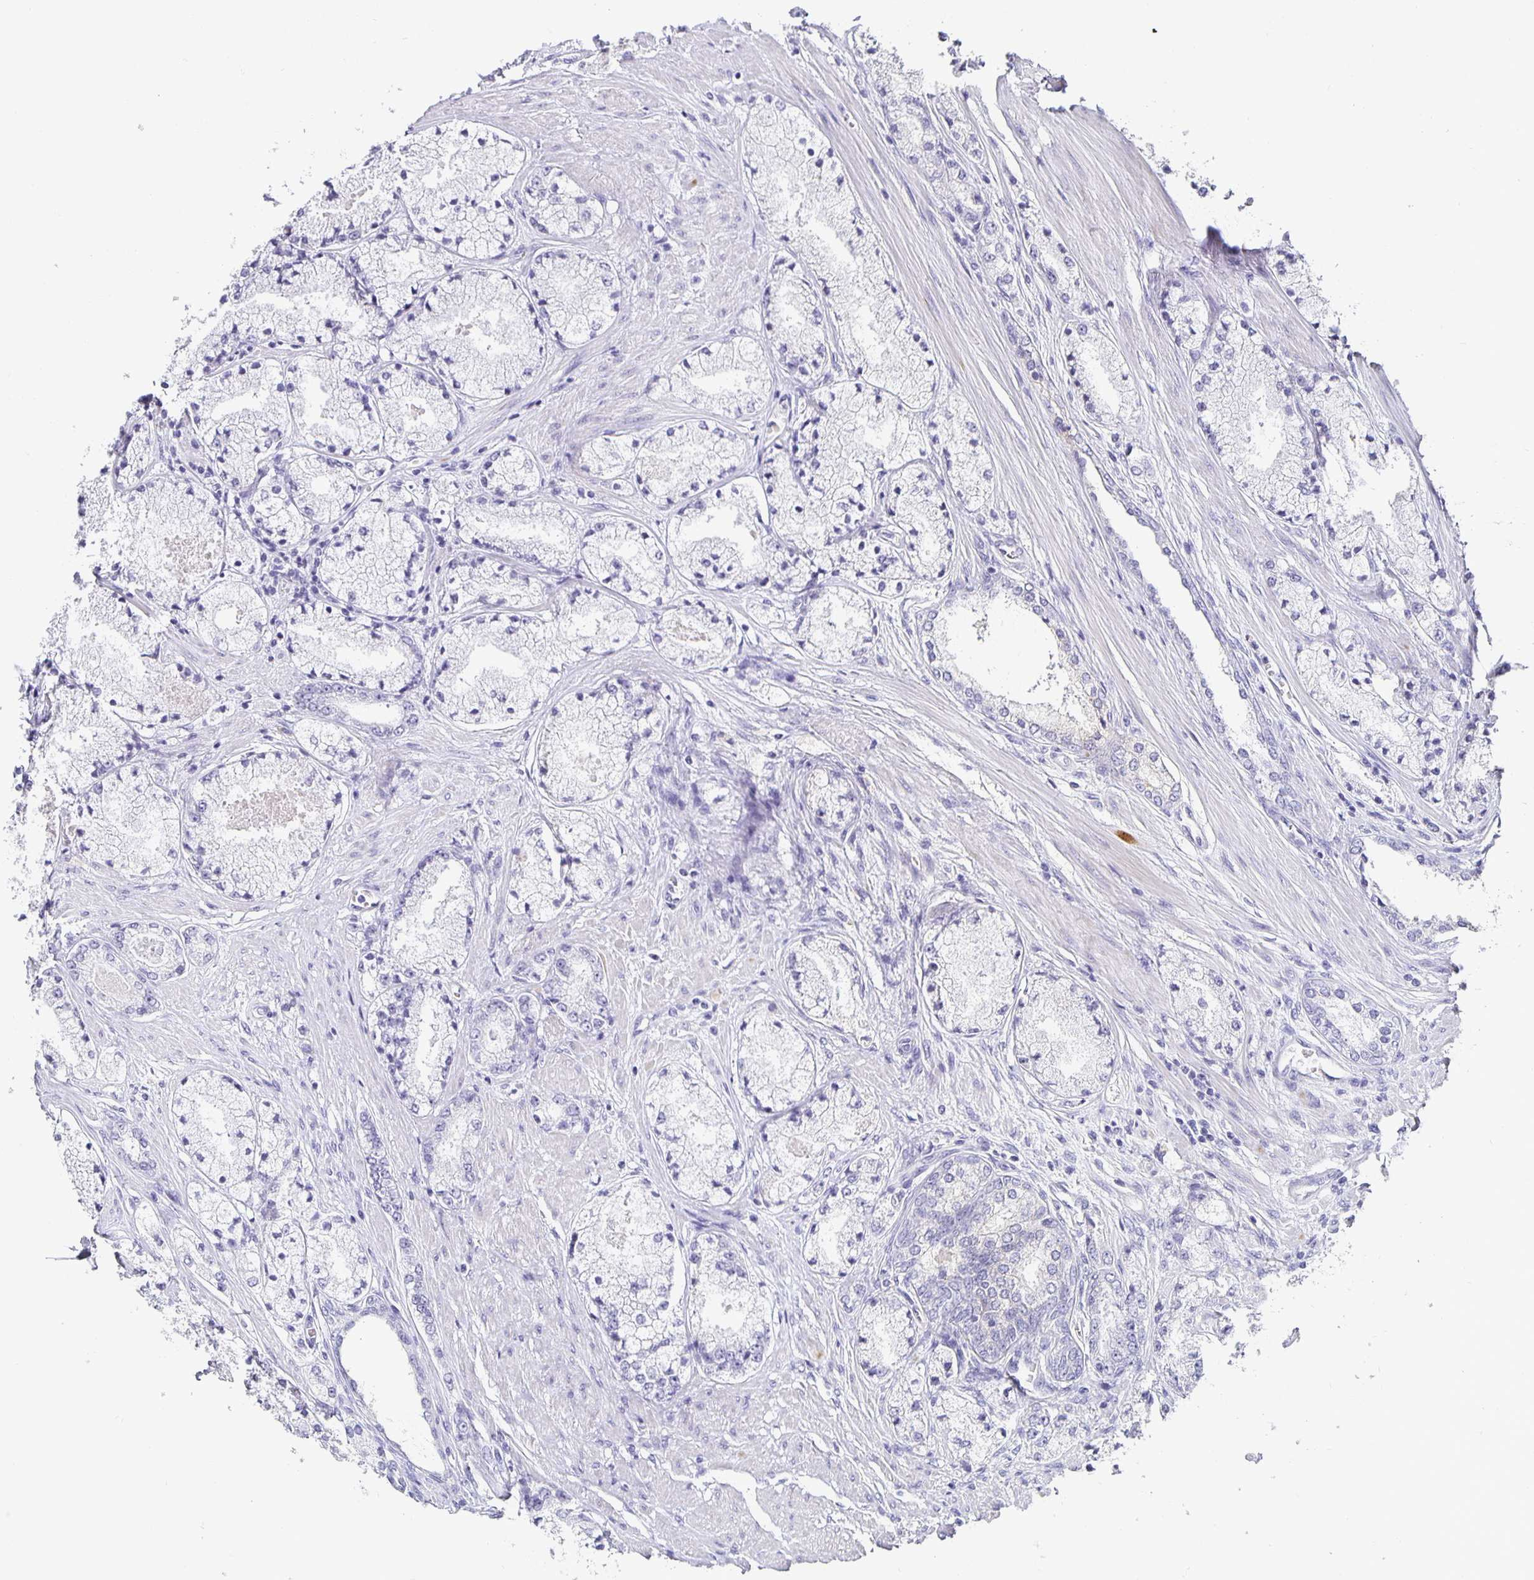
{"staining": {"intensity": "negative", "quantity": "none", "location": "none"}, "tissue": "prostate cancer", "cell_type": "Tumor cells", "image_type": "cancer", "snomed": [{"axis": "morphology", "description": "Adenocarcinoma, High grade"}, {"axis": "topography", "description": "Prostate"}], "caption": "Immunohistochemistry (IHC) micrograph of prostate high-grade adenocarcinoma stained for a protein (brown), which displays no positivity in tumor cells. (DAB (3,3'-diaminobenzidine) immunohistochemistry, high magnification).", "gene": "CHGA", "patient": {"sex": "male", "age": 63}}